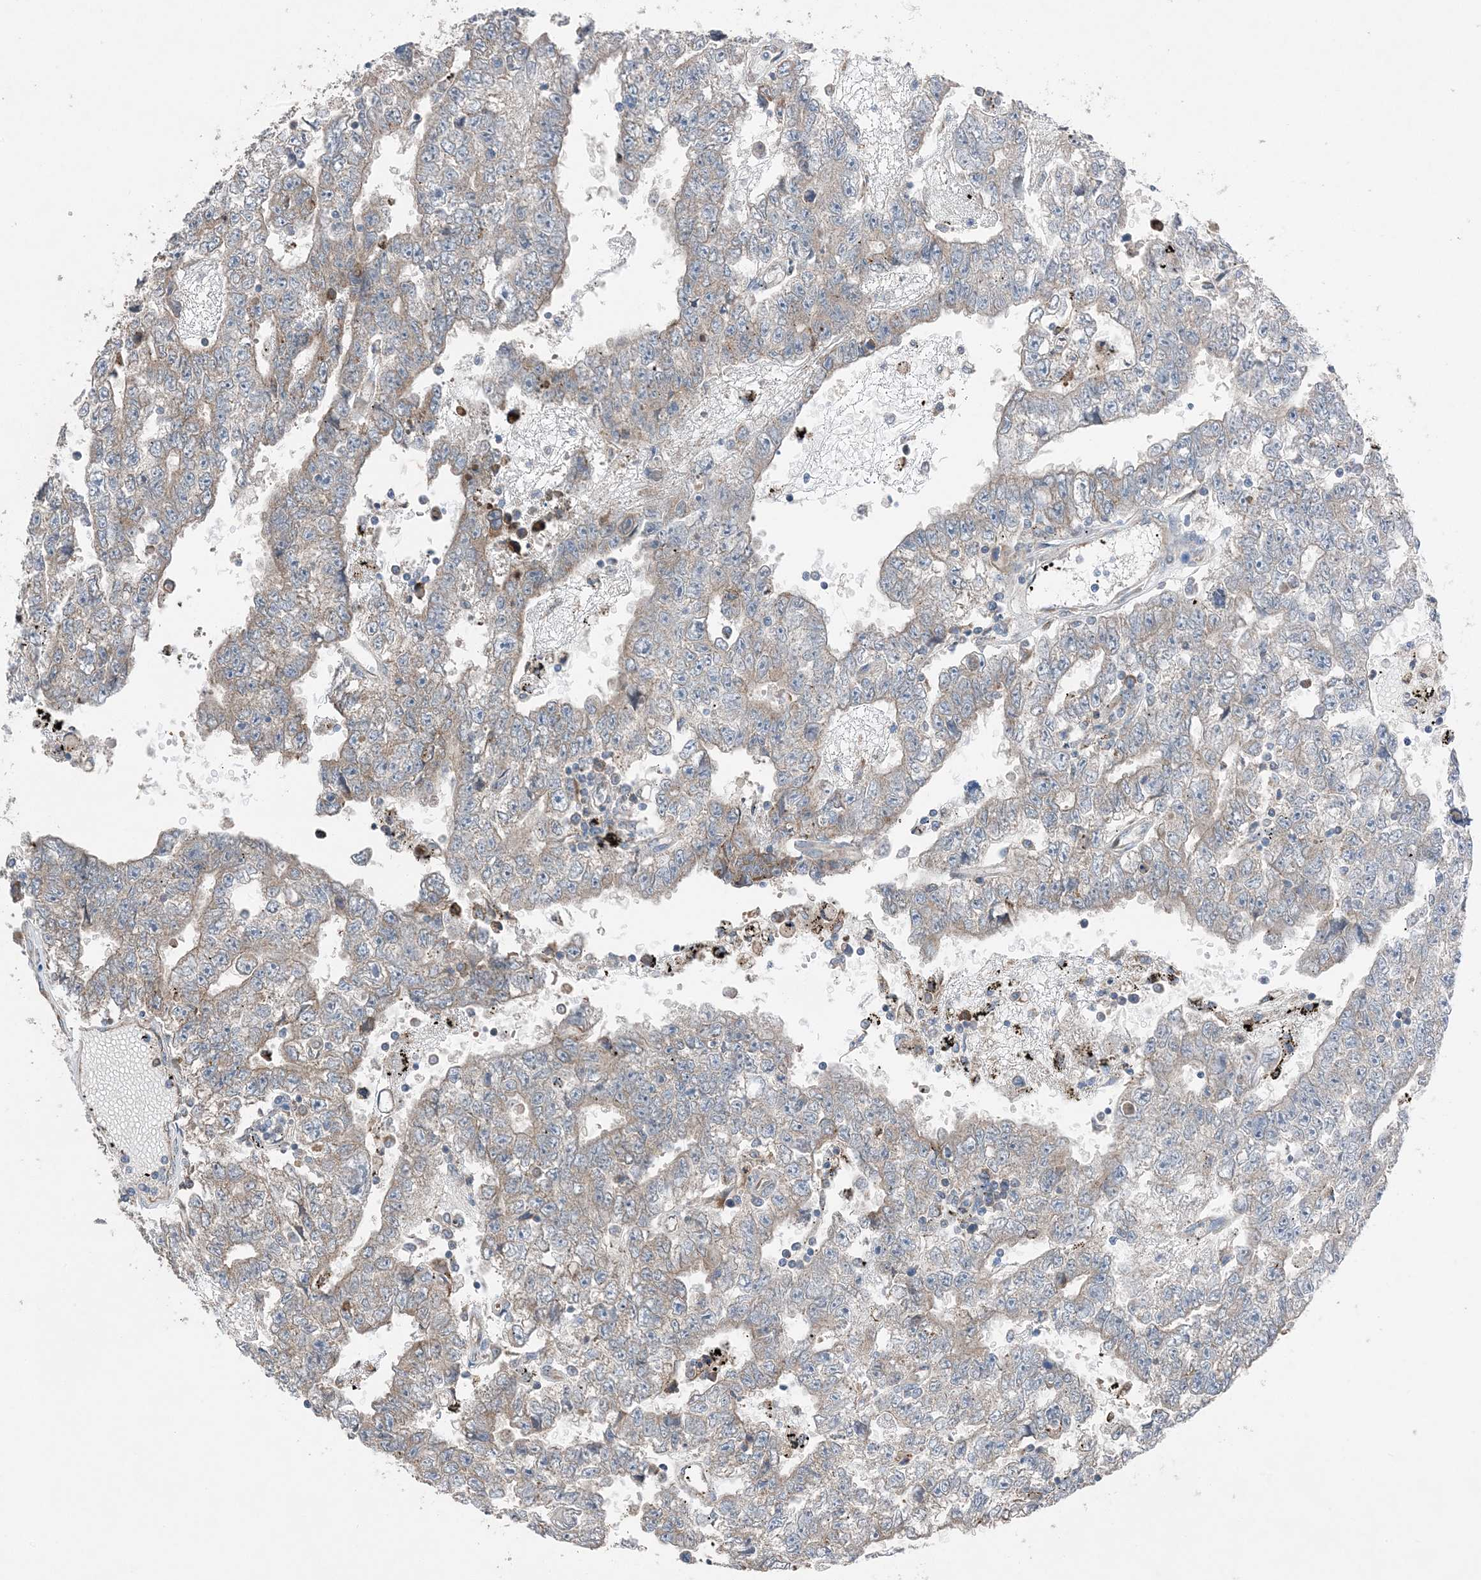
{"staining": {"intensity": "weak", "quantity": "<25%", "location": "cytoplasmic/membranous"}, "tissue": "testis cancer", "cell_type": "Tumor cells", "image_type": "cancer", "snomed": [{"axis": "morphology", "description": "Carcinoma, Embryonal, NOS"}, {"axis": "topography", "description": "Testis"}], "caption": "This is an immunohistochemistry (IHC) histopathology image of human embryonal carcinoma (testis). There is no staining in tumor cells.", "gene": "DHX30", "patient": {"sex": "male", "age": 25}}